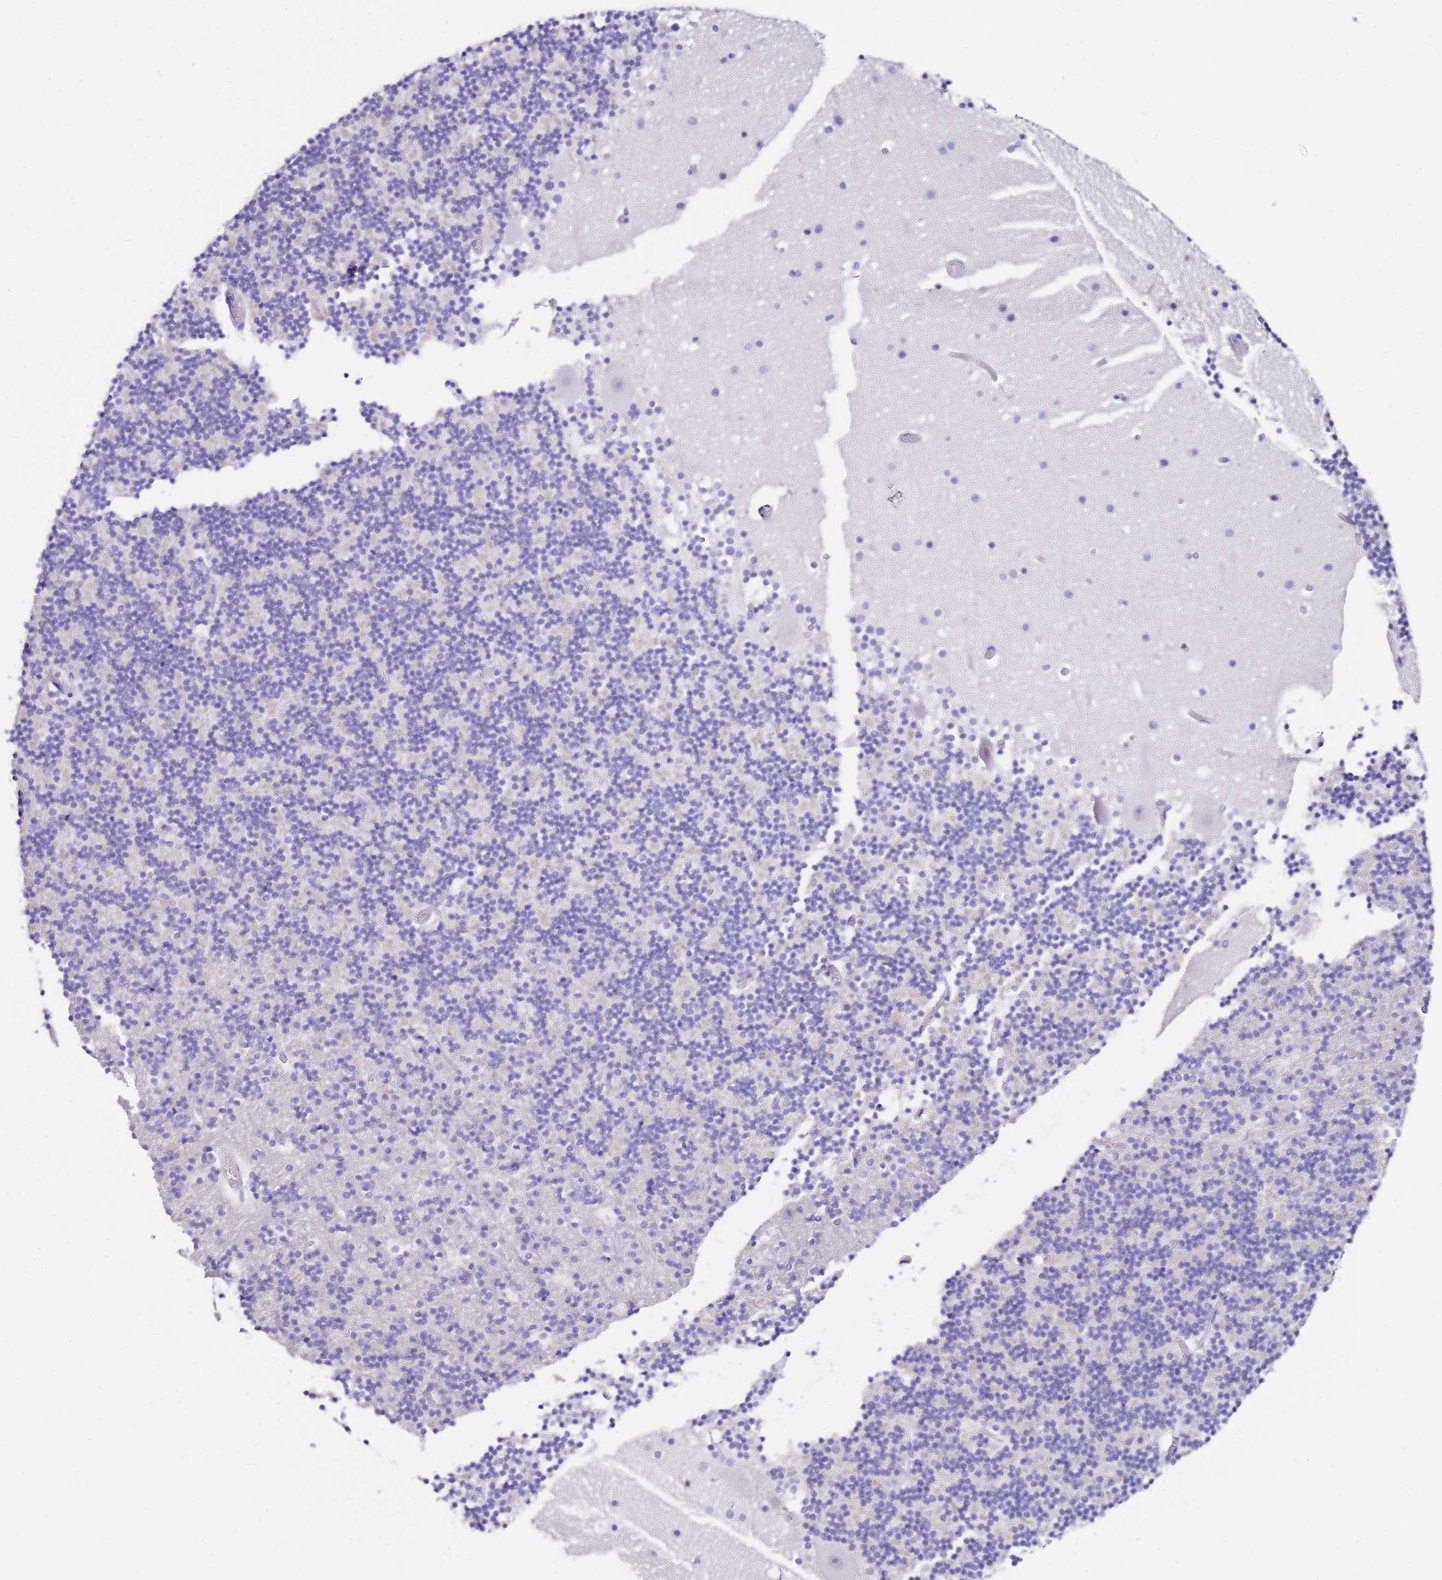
{"staining": {"intensity": "negative", "quantity": "none", "location": "none"}, "tissue": "cerebellum", "cell_type": "Cells in granular layer", "image_type": "normal", "snomed": [{"axis": "morphology", "description": "Normal tissue, NOS"}, {"axis": "topography", "description": "Cerebellum"}], "caption": "High power microscopy histopathology image of an IHC photomicrograph of normal cerebellum, revealing no significant expression in cells in granular layer.", "gene": "PTBP2", "patient": {"sex": "male", "age": 57}}